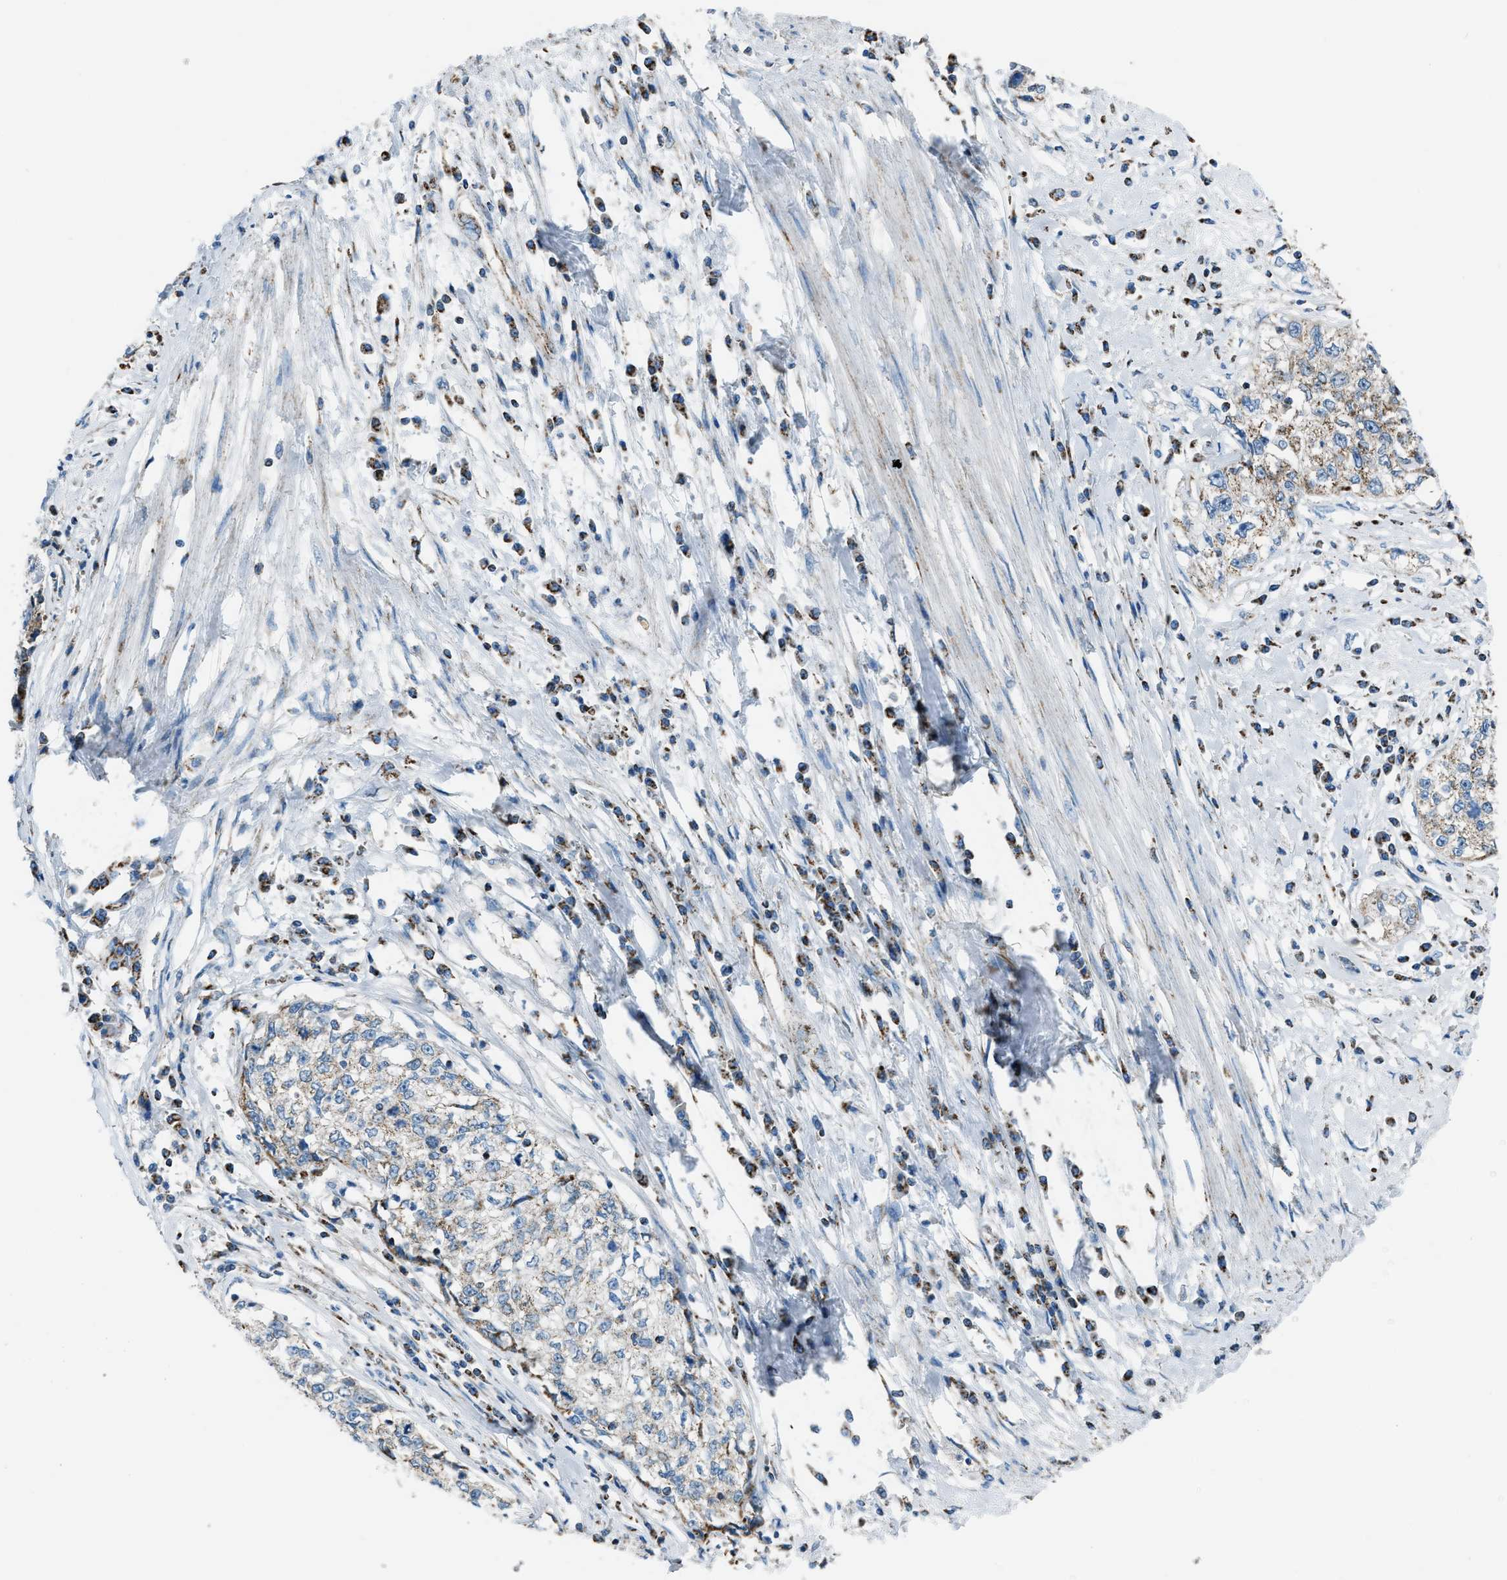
{"staining": {"intensity": "weak", "quantity": ">75%", "location": "cytoplasmic/membranous"}, "tissue": "cervical cancer", "cell_type": "Tumor cells", "image_type": "cancer", "snomed": [{"axis": "morphology", "description": "Squamous cell carcinoma, NOS"}, {"axis": "topography", "description": "Cervix"}], "caption": "A photomicrograph of human cervical cancer stained for a protein shows weak cytoplasmic/membranous brown staining in tumor cells.", "gene": "MDH2", "patient": {"sex": "female", "age": 57}}